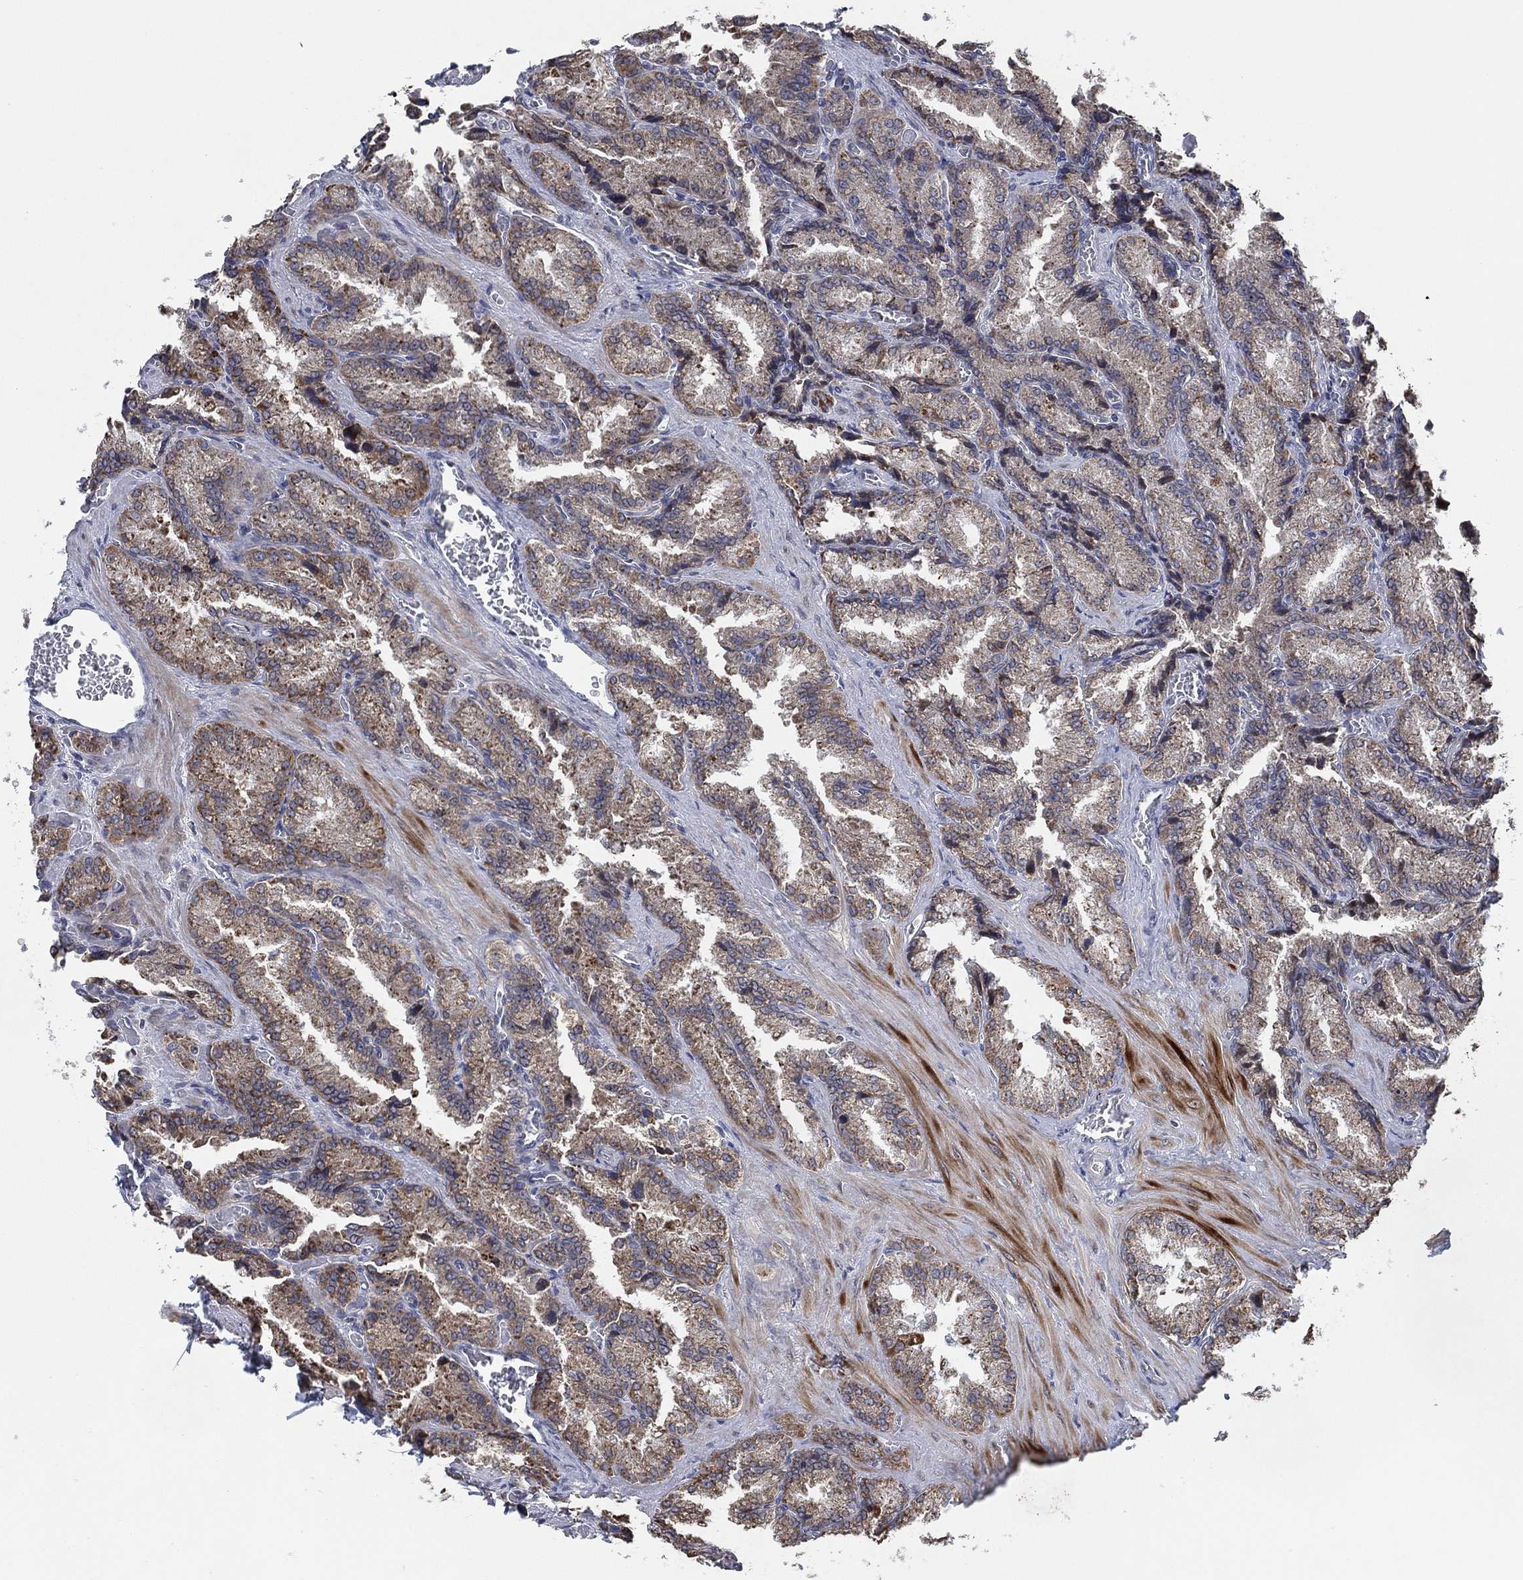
{"staining": {"intensity": "weak", "quantity": "25%-75%", "location": "cytoplasmic/membranous"}, "tissue": "seminal vesicle", "cell_type": "Glandular cells", "image_type": "normal", "snomed": [{"axis": "morphology", "description": "Normal tissue, NOS"}, {"axis": "topography", "description": "Seminal veicle"}], "caption": "Seminal vesicle stained with DAB immunohistochemistry (IHC) displays low levels of weak cytoplasmic/membranous expression in approximately 25%-75% of glandular cells.", "gene": "FAM104A", "patient": {"sex": "male", "age": 37}}